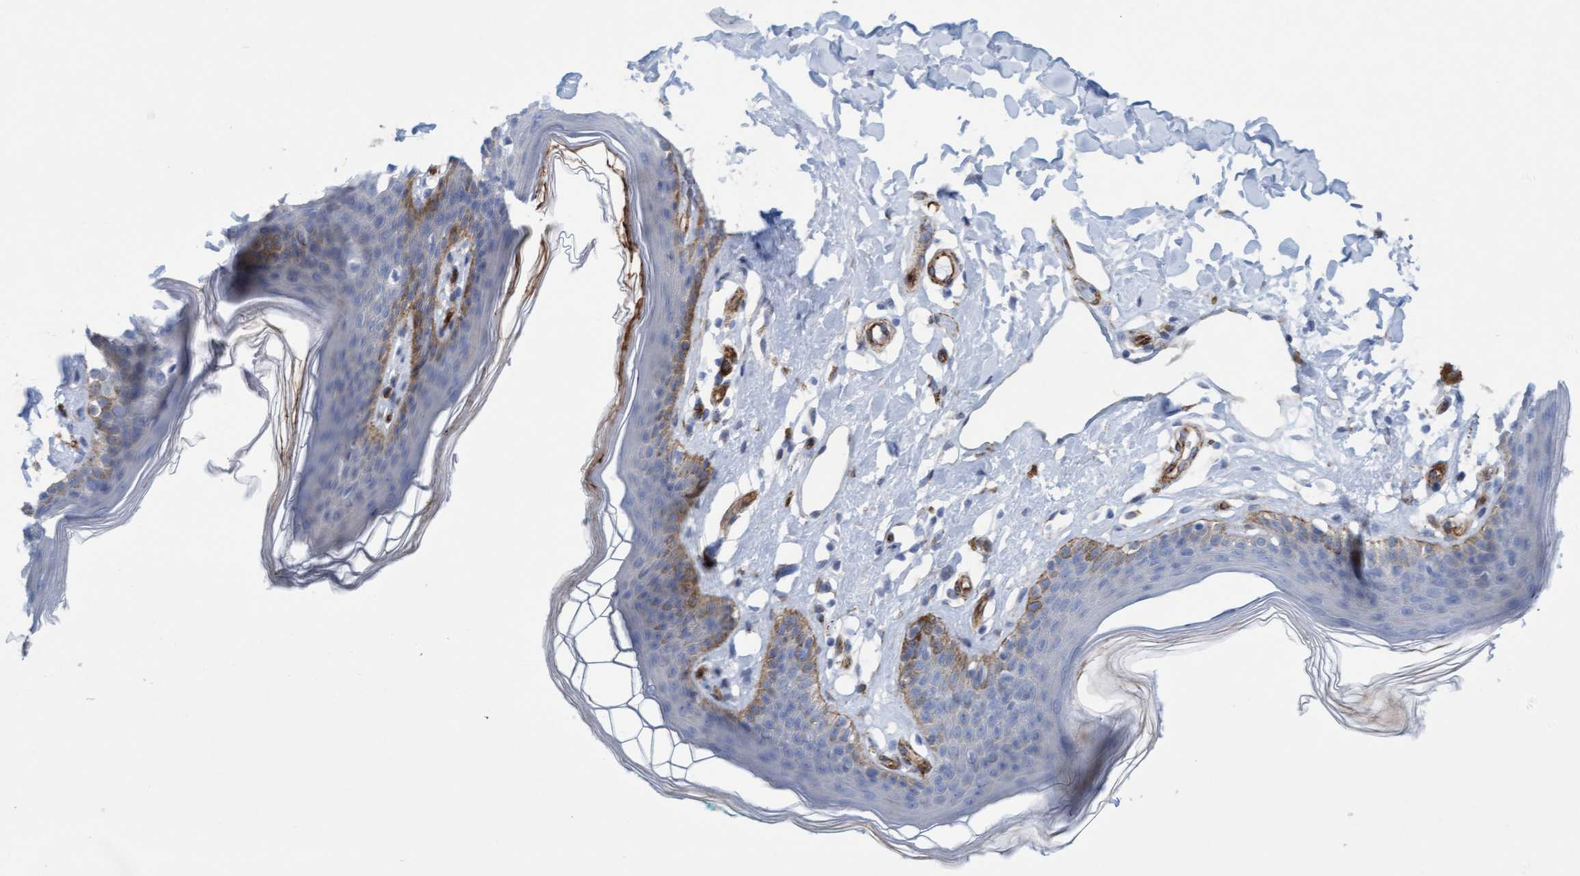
{"staining": {"intensity": "moderate", "quantity": "<25%", "location": "cytoplasmic/membranous"}, "tissue": "skin", "cell_type": "Epidermal cells", "image_type": "normal", "snomed": [{"axis": "morphology", "description": "Normal tissue, NOS"}, {"axis": "topography", "description": "Vulva"}], "caption": "A brown stain highlights moderate cytoplasmic/membranous expression of a protein in epidermal cells of benign human skin.", "gene": "MTFR1", "patient": {"sex": "female", "age": 66}}